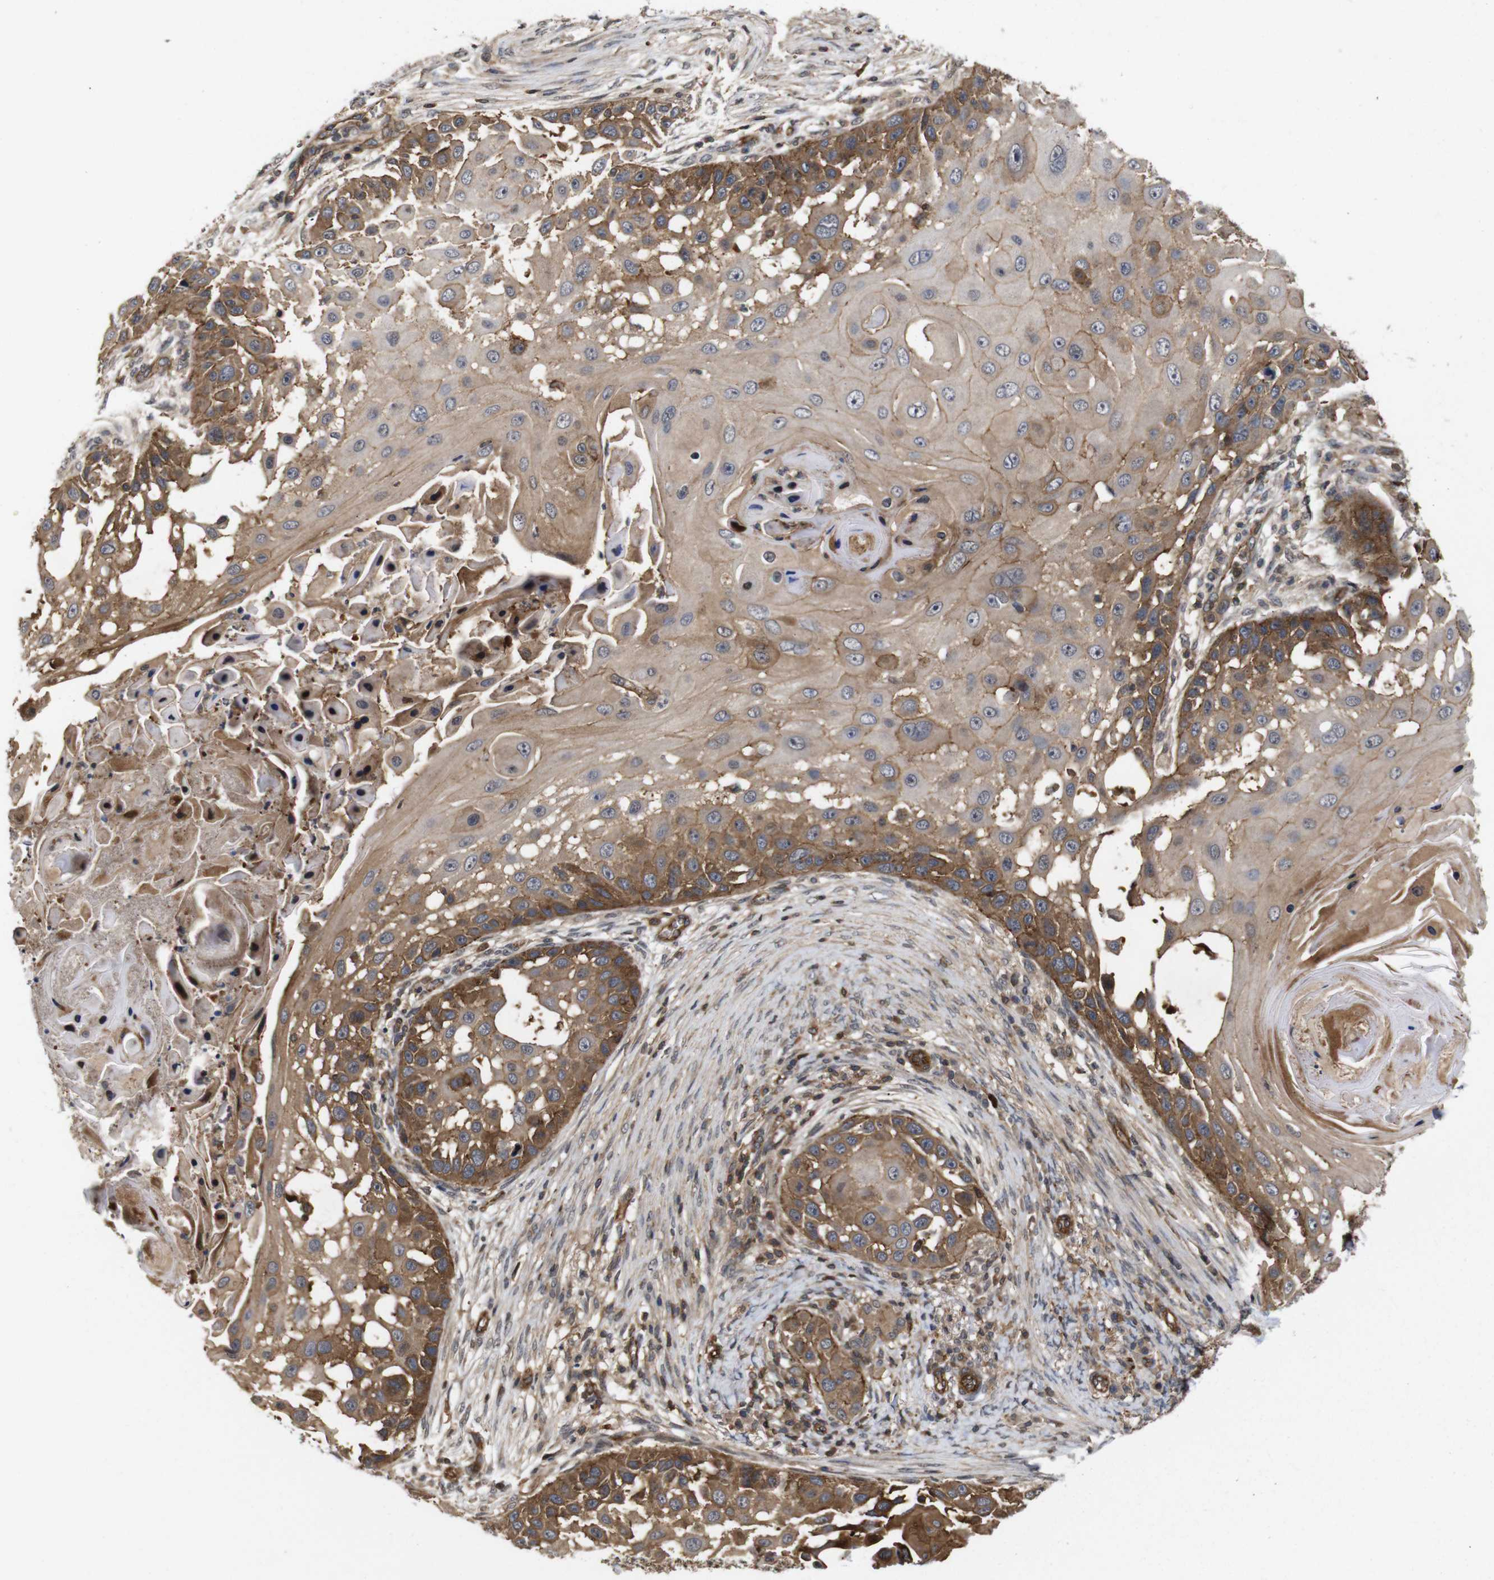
{"staining": {"intensity": "moderate", "quantity": ">75%", "location": "cytoplasmic/membranous"}, "tissue": "skin cancer", "cell_type": "Tumor cells", "image_type": "cancer", "snomed": [{"axis": "morphology", "description": "Squamous cell carcinoma, NOS"}, {"axis": "topography", "description": "Skin"}], "caption": "Skin squamous cell carcinoma tissue exhibits moderate cytoplasmic/membranous staining in approximately >75% of tumor cells, visualized by immunohistochemistry.", "gene": "NANOS1", "patient": {"sex": "female", "age": 44}}